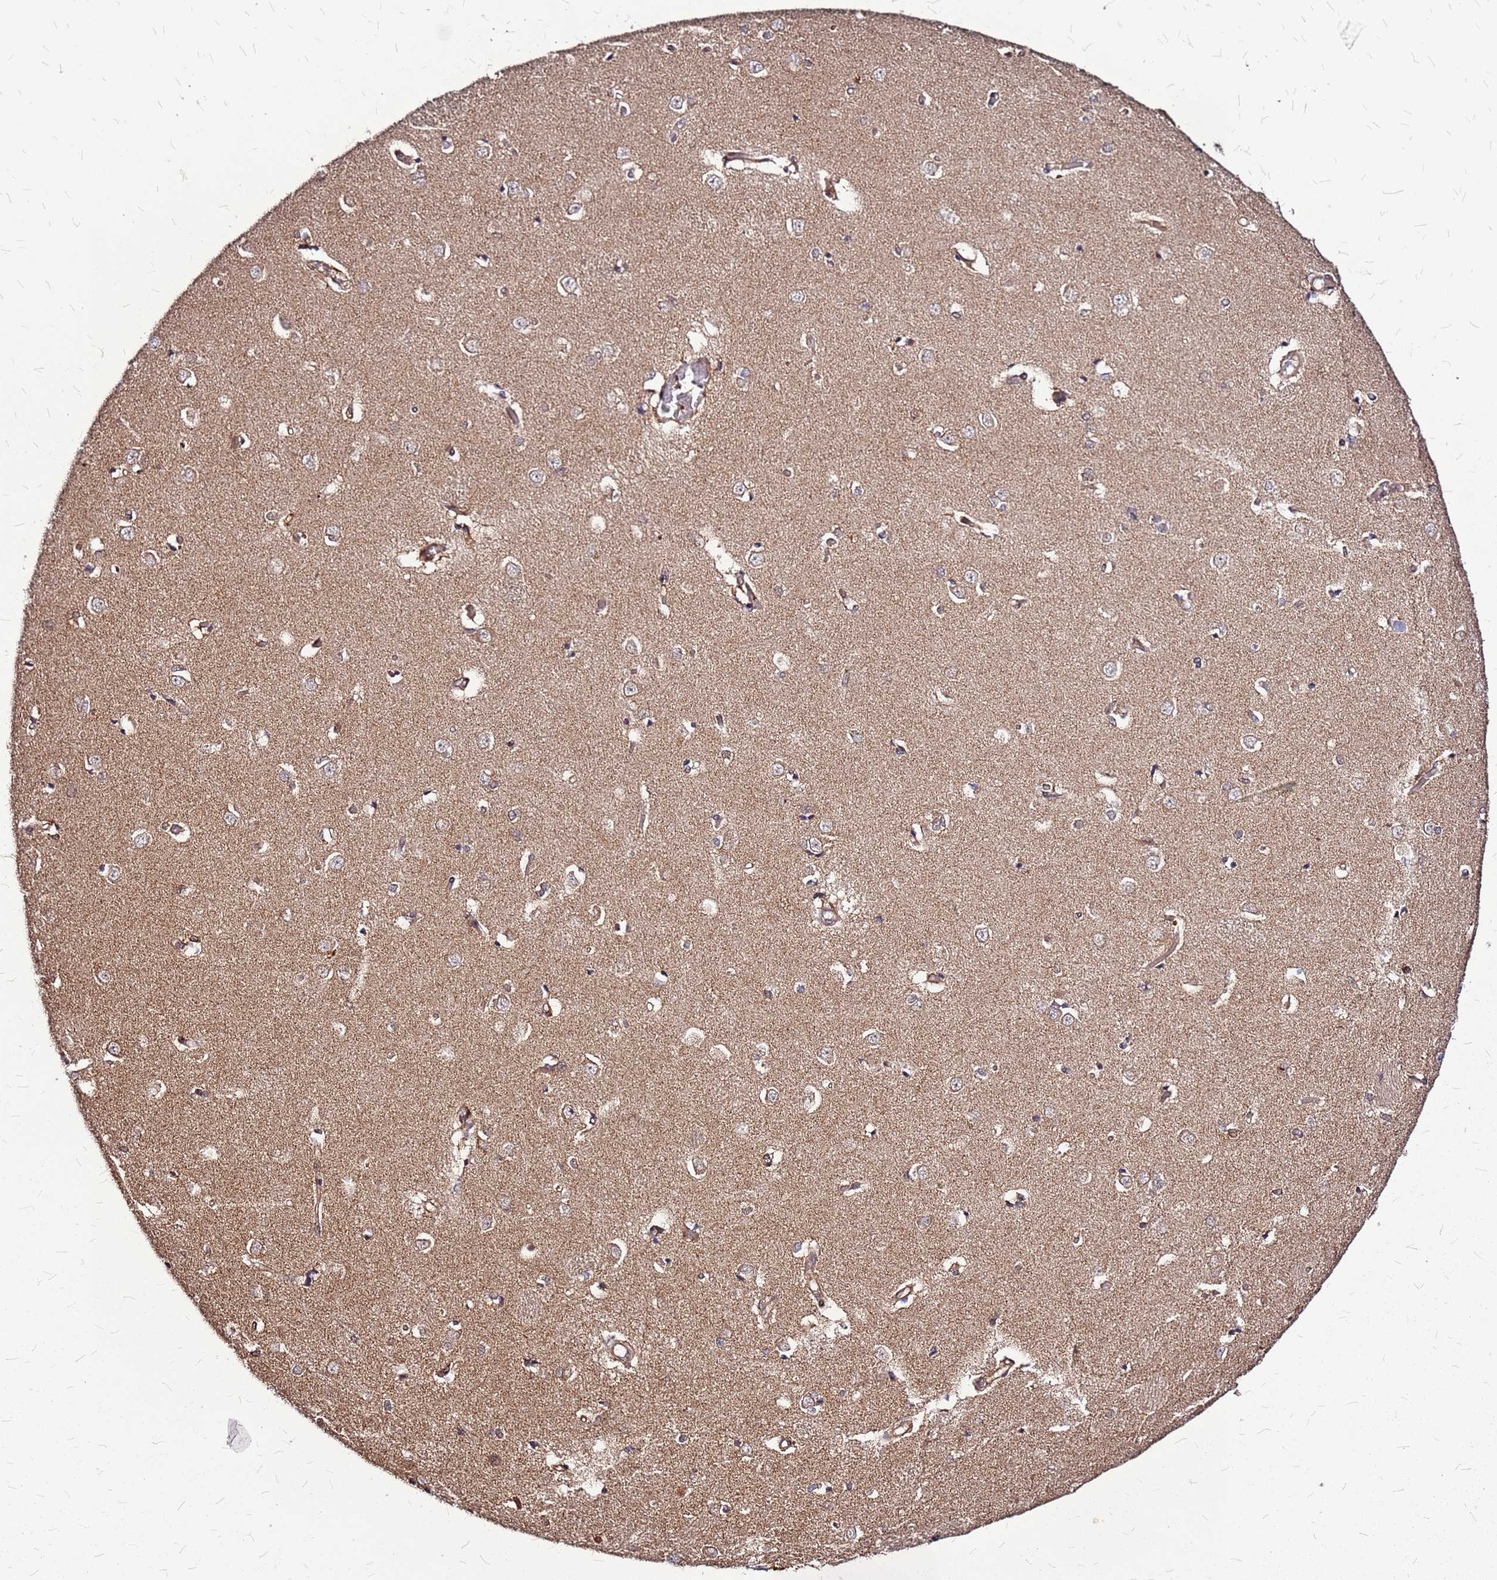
{"staining": {"intensity": "moderate", "quantity": "<25%", "location": "cytoplasmic/membranous"}, "tissue": "caudate", "cell_type": "Glial cells", "image_type": "normal", "snomed": [{"axis": "morphology", "description": "Normal tissue, NOS"}, {"axis": "topography", "description": "Lateral ventricle wall"}], "caption": "Immunohistochemistry (DAB (3,3'-diaminobenzidine)) staining of benign caudate displays moderate cytoplasmic/membranous protein positivity in about <25% of glial cells. Using DAB (brown) and hematoxylin (blue) stains, captured at high magnification using brightfield microscopy.", "gene": "LYPLAL1", "patient": {"sex": "male", "age": 37}}